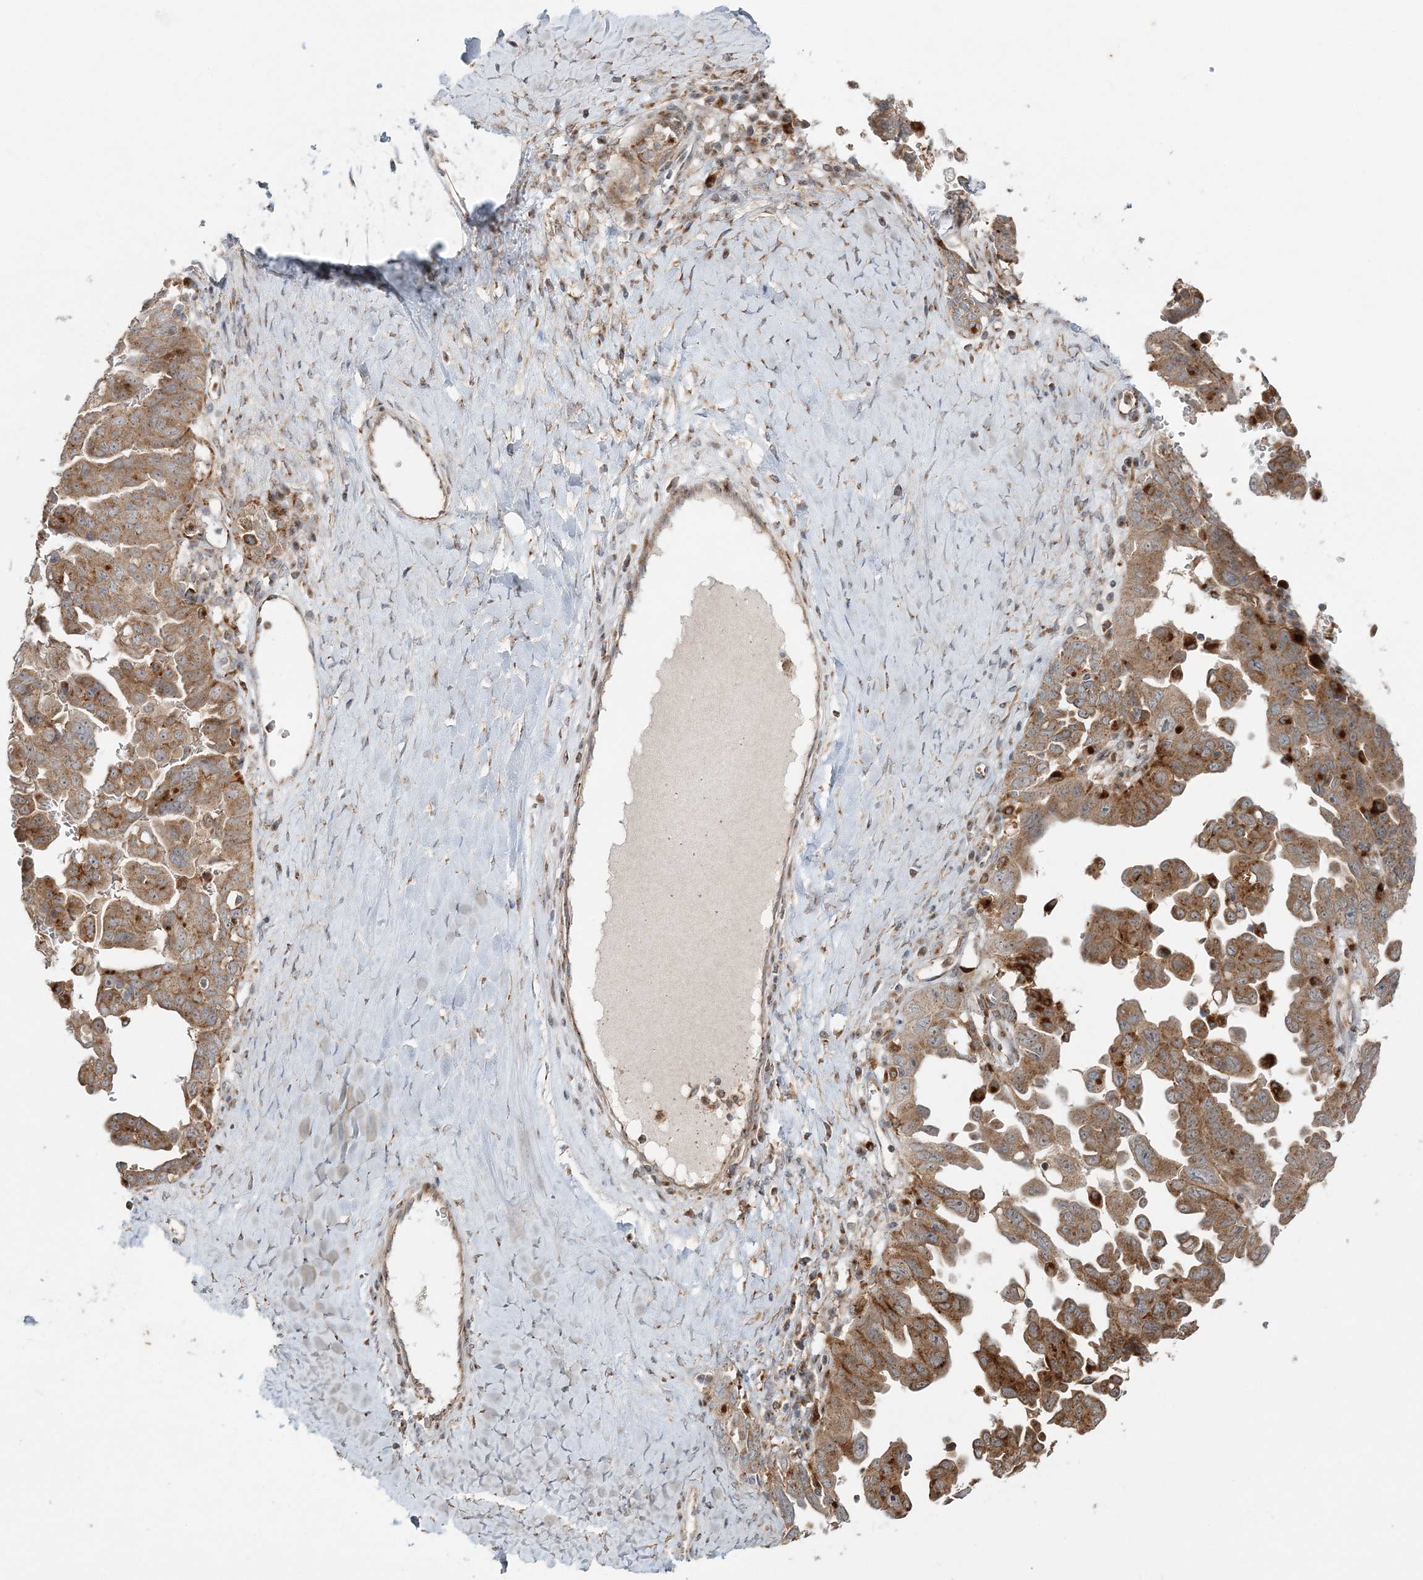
{"staining": {"intensity": "moderate", "quantity": ">75%", "location": "cytoplasmic/membranous"}, "tissue": "ovarian cancer", "cell_type": "Tumor cells", "image_type": "cancer", "snomed": [{"axis": "morphology", "description": "Carcinoma, endometroid"}, {"axis": "topography", "description": "Ovary"}], "caption": "Immunohistochemical staining of human endometroid carcinoma (ovarian) displays medium levels of moderate cytoplasmic/membranous protein expression in about >75% of tumor cells.", "gene": "ABCC3", "patient": {"sex": "female", "age": 62}}